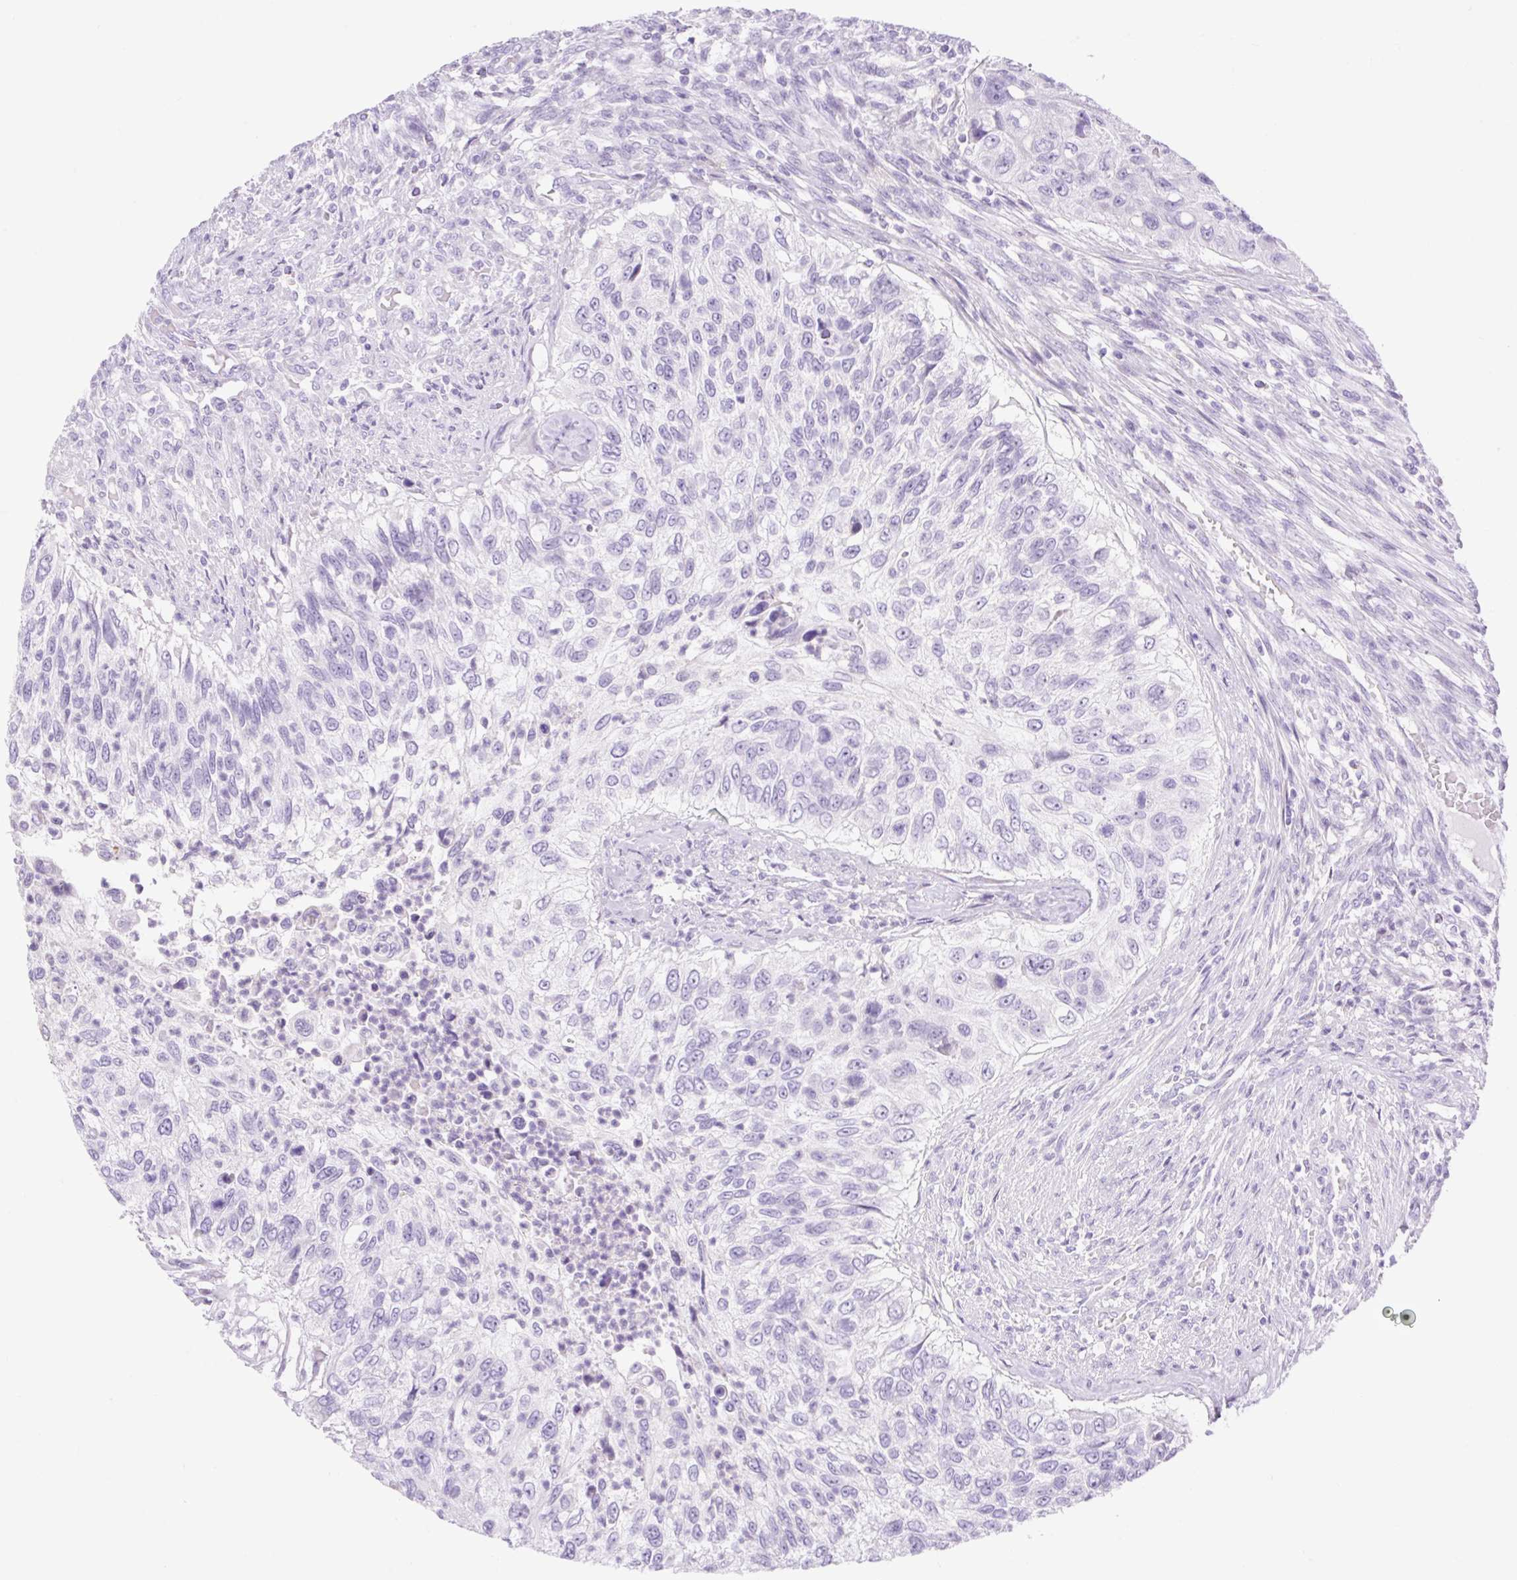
{"staining": {"intensity": "negative", "quantity": "none", "location": "none"}, "tissue": "urothelial cancer", "cell_type": "Tumor cells", "image_type": "cancer", "snomed": [{"axis": "morphology", "description": "Urothelial carcinoma, High grade"}, {"axis": "topography", "description": "Urinary bladder"}], "caption": "Immunohistochemistry (IHC) image of high-grade urothelial carcinoma stained for a protein (brown), which demonstrates no staining in tumor cells.", "gene": "SLC25A40", "patient": {"sex": "female", "age": 60}}